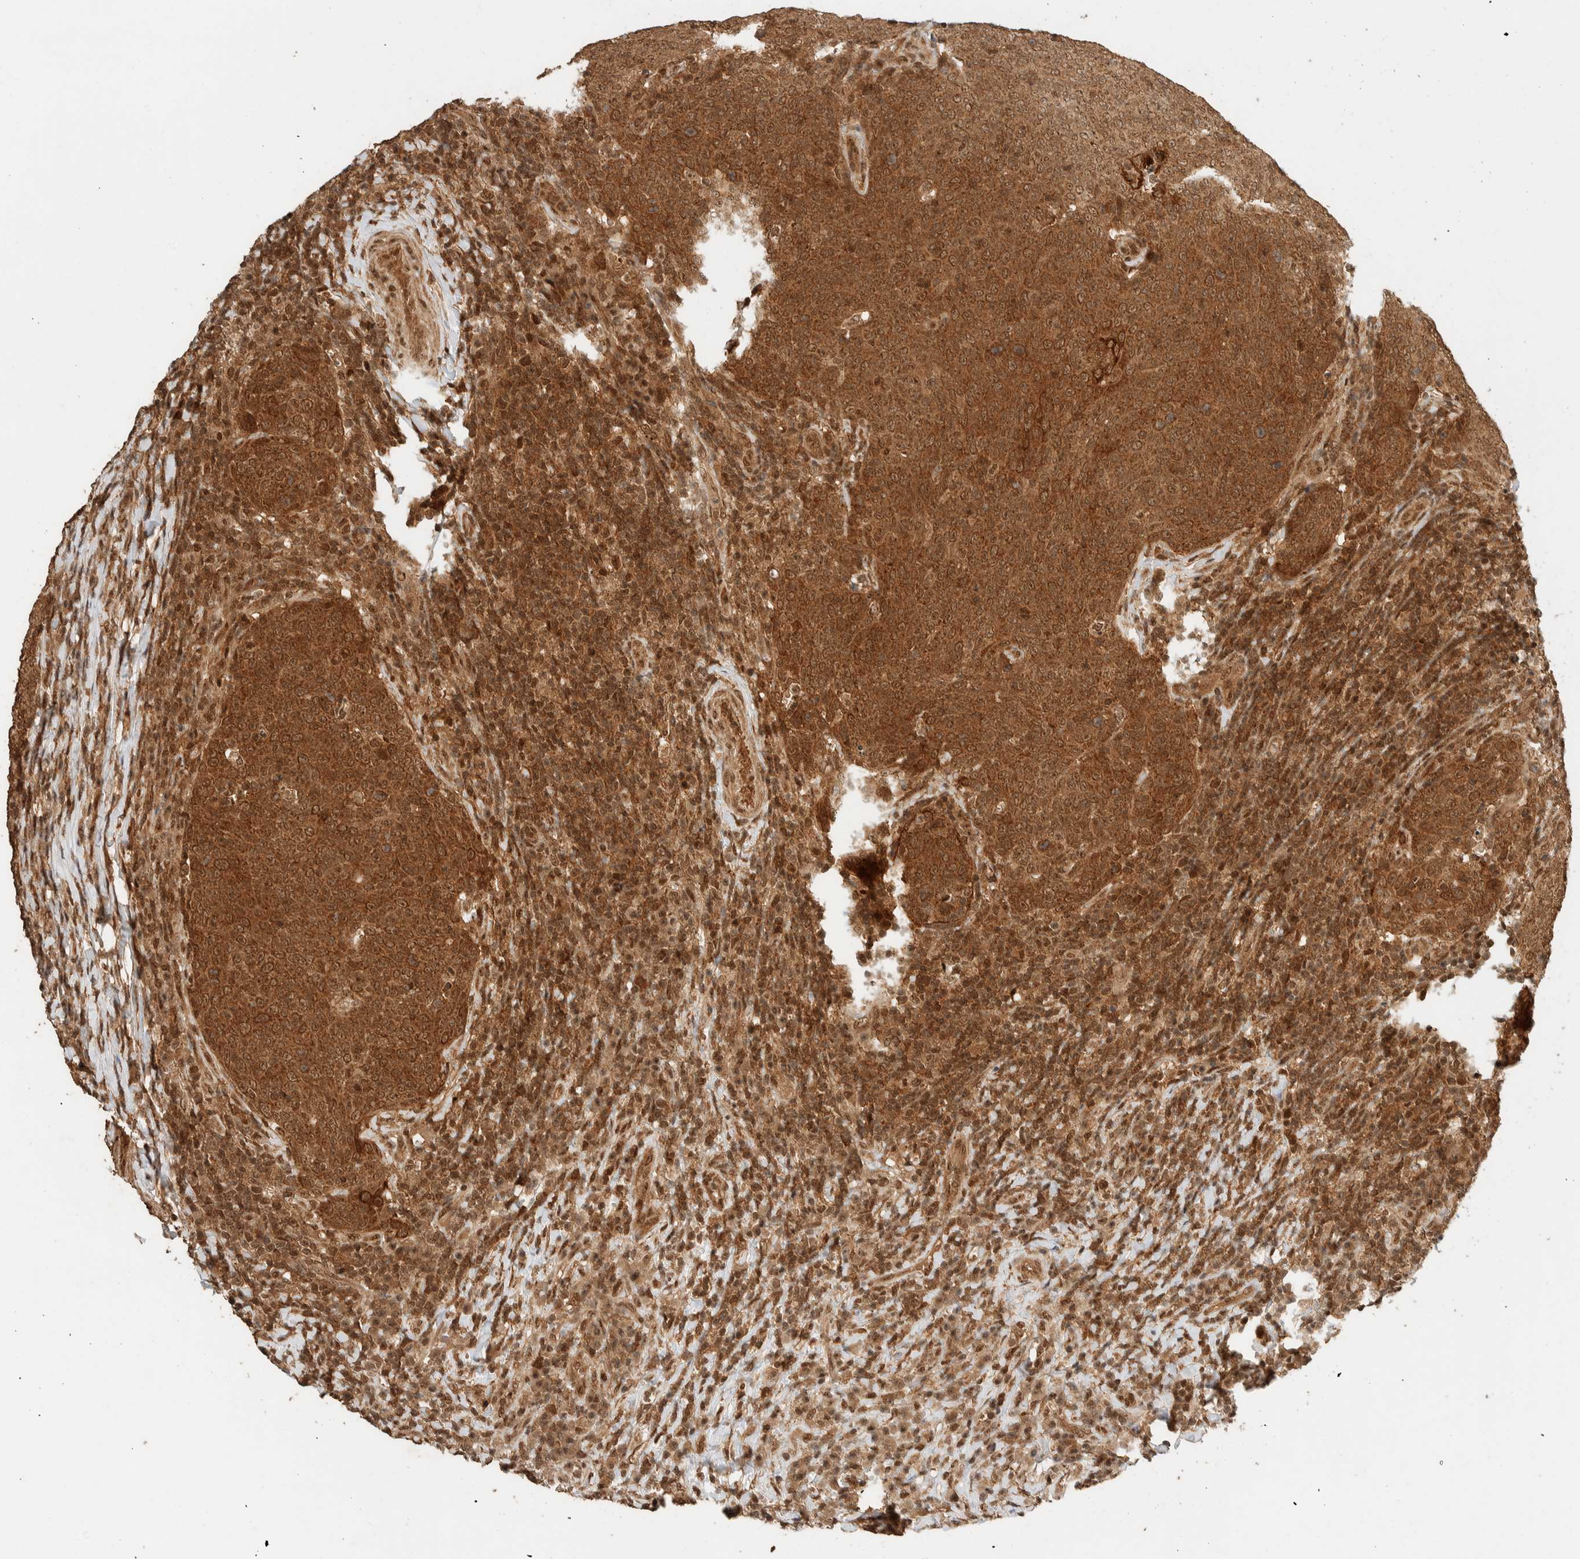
{"staining": {"intensity": "strong", "quantity": ">75%", "location": "cytoplasmic/membranous,nuclear"}, "tissue": "head and neck cancer", "cell_type": "Tumor cells", "image_type": "cancer", "snomed": [{"axis": "morphology", "description": "Squamous cell carcinoma, NOS"}, {"axis": "morphology", "description": "Squamous cell carcinoma, metastatic, NOS"}, {"axis": "topography", "description": "Lymph node"}, {"axis": "topography", "description": "Head-Neck"}], "caption": "Head and neck cancer stained for a protein (brown) displays strong cytoplasmic/membranous and nuclear positive positivity in about >75% of tumor cells.", "gene": "ZBTB2", "patient": {"sex": "male", "age": 62}}